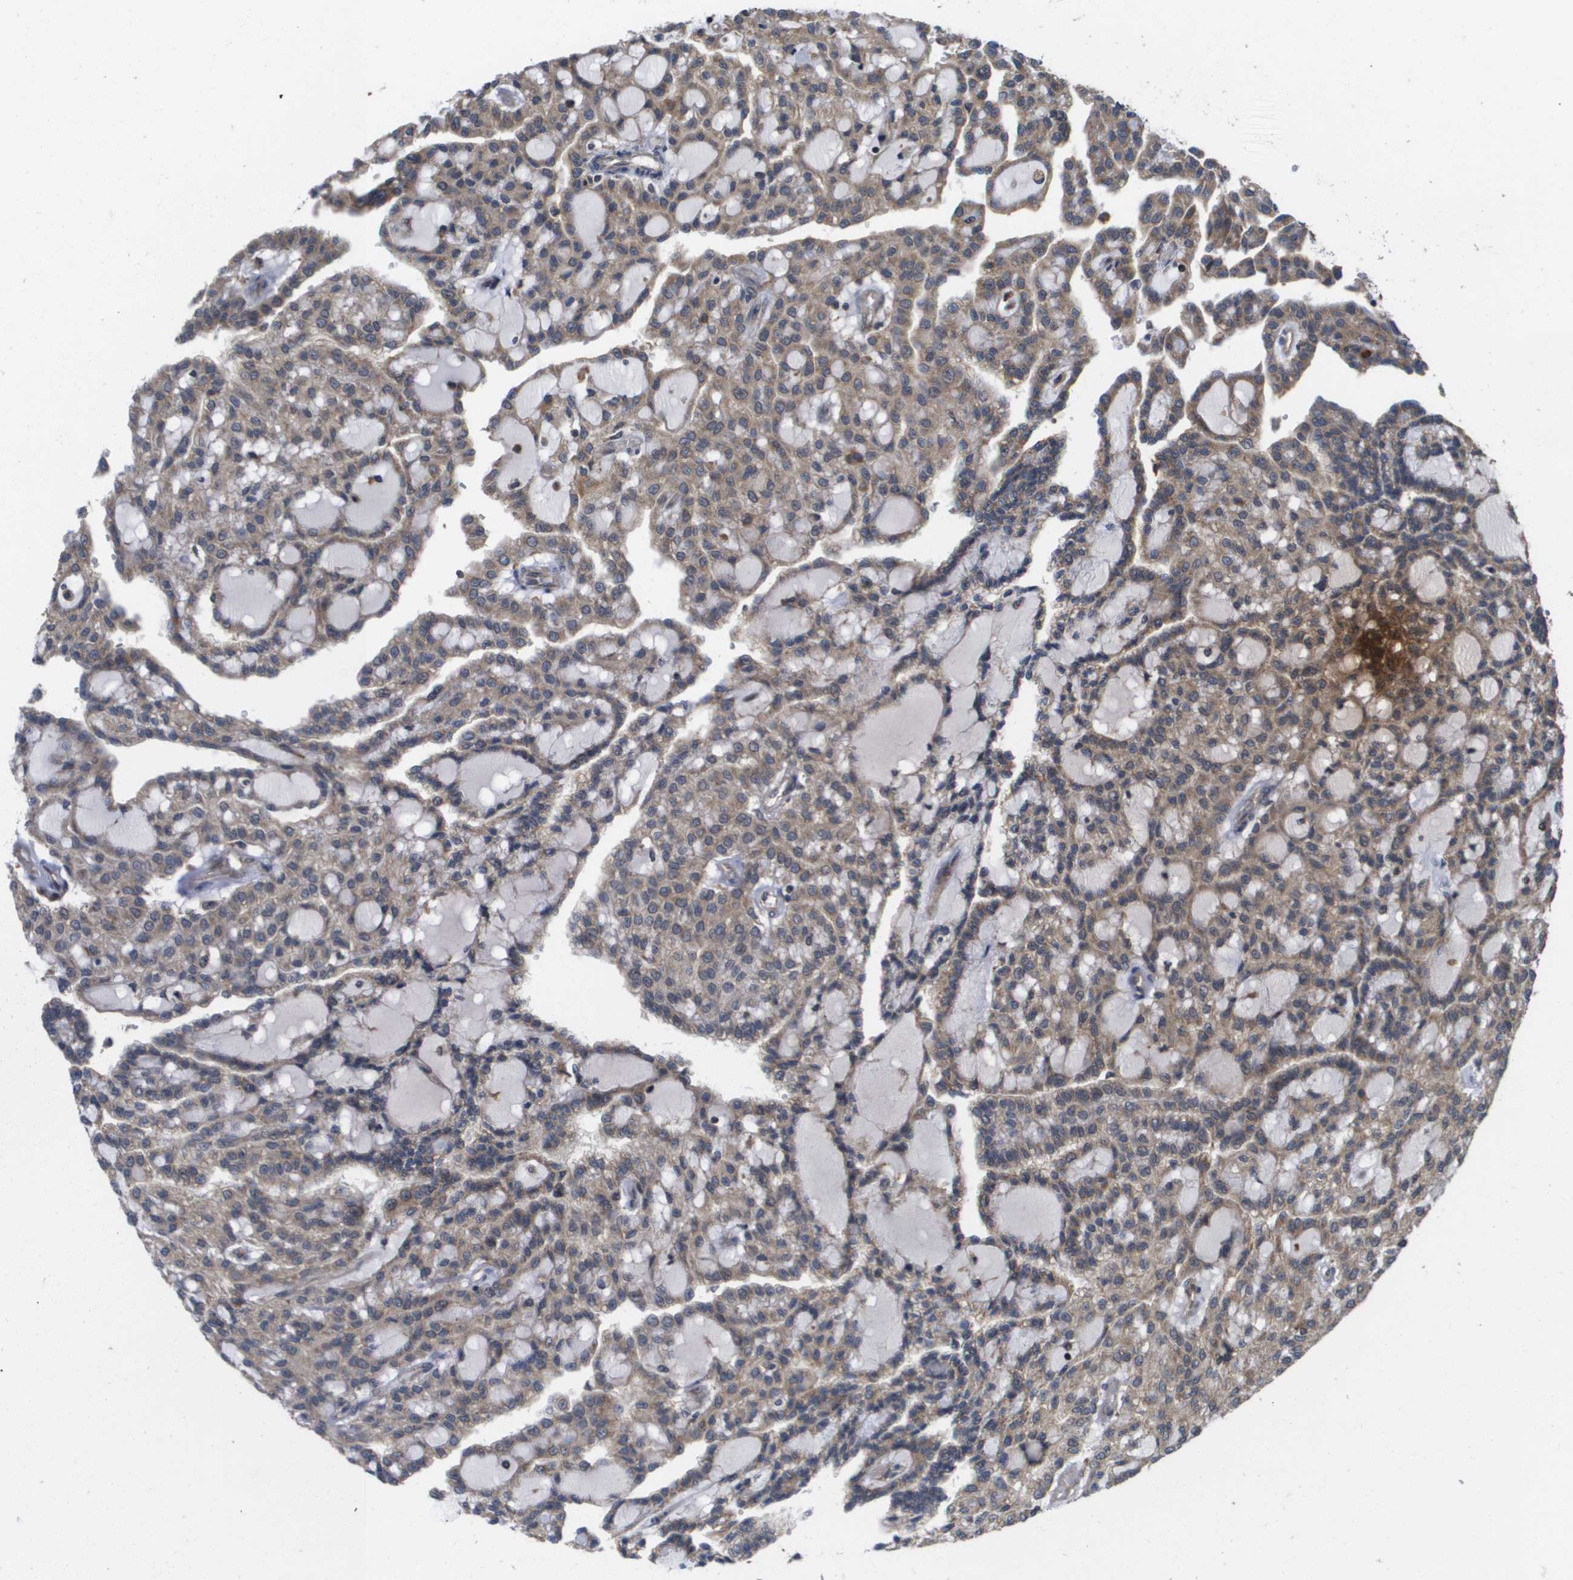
{"staining": {"intensity": "weak", "quantity": ">75%", "location": "cytoplasmic/membranous"}, "tissue": "renal cancer", "cell_type": "Tumor cells", "image_type": "cancer", "snomed": [{"axis": "morphology", "description": "Adenocarcinoma, NOS"}, {"axis": "topography", "description": "Kidney"}], "caption": "Weak cytoplasmic/membranous staining is seen in approximately >75% of tumor cells in adenocarcinoma (renal).", "gene": "RBM38", "patient": {"sex": "male", "age": 63}}